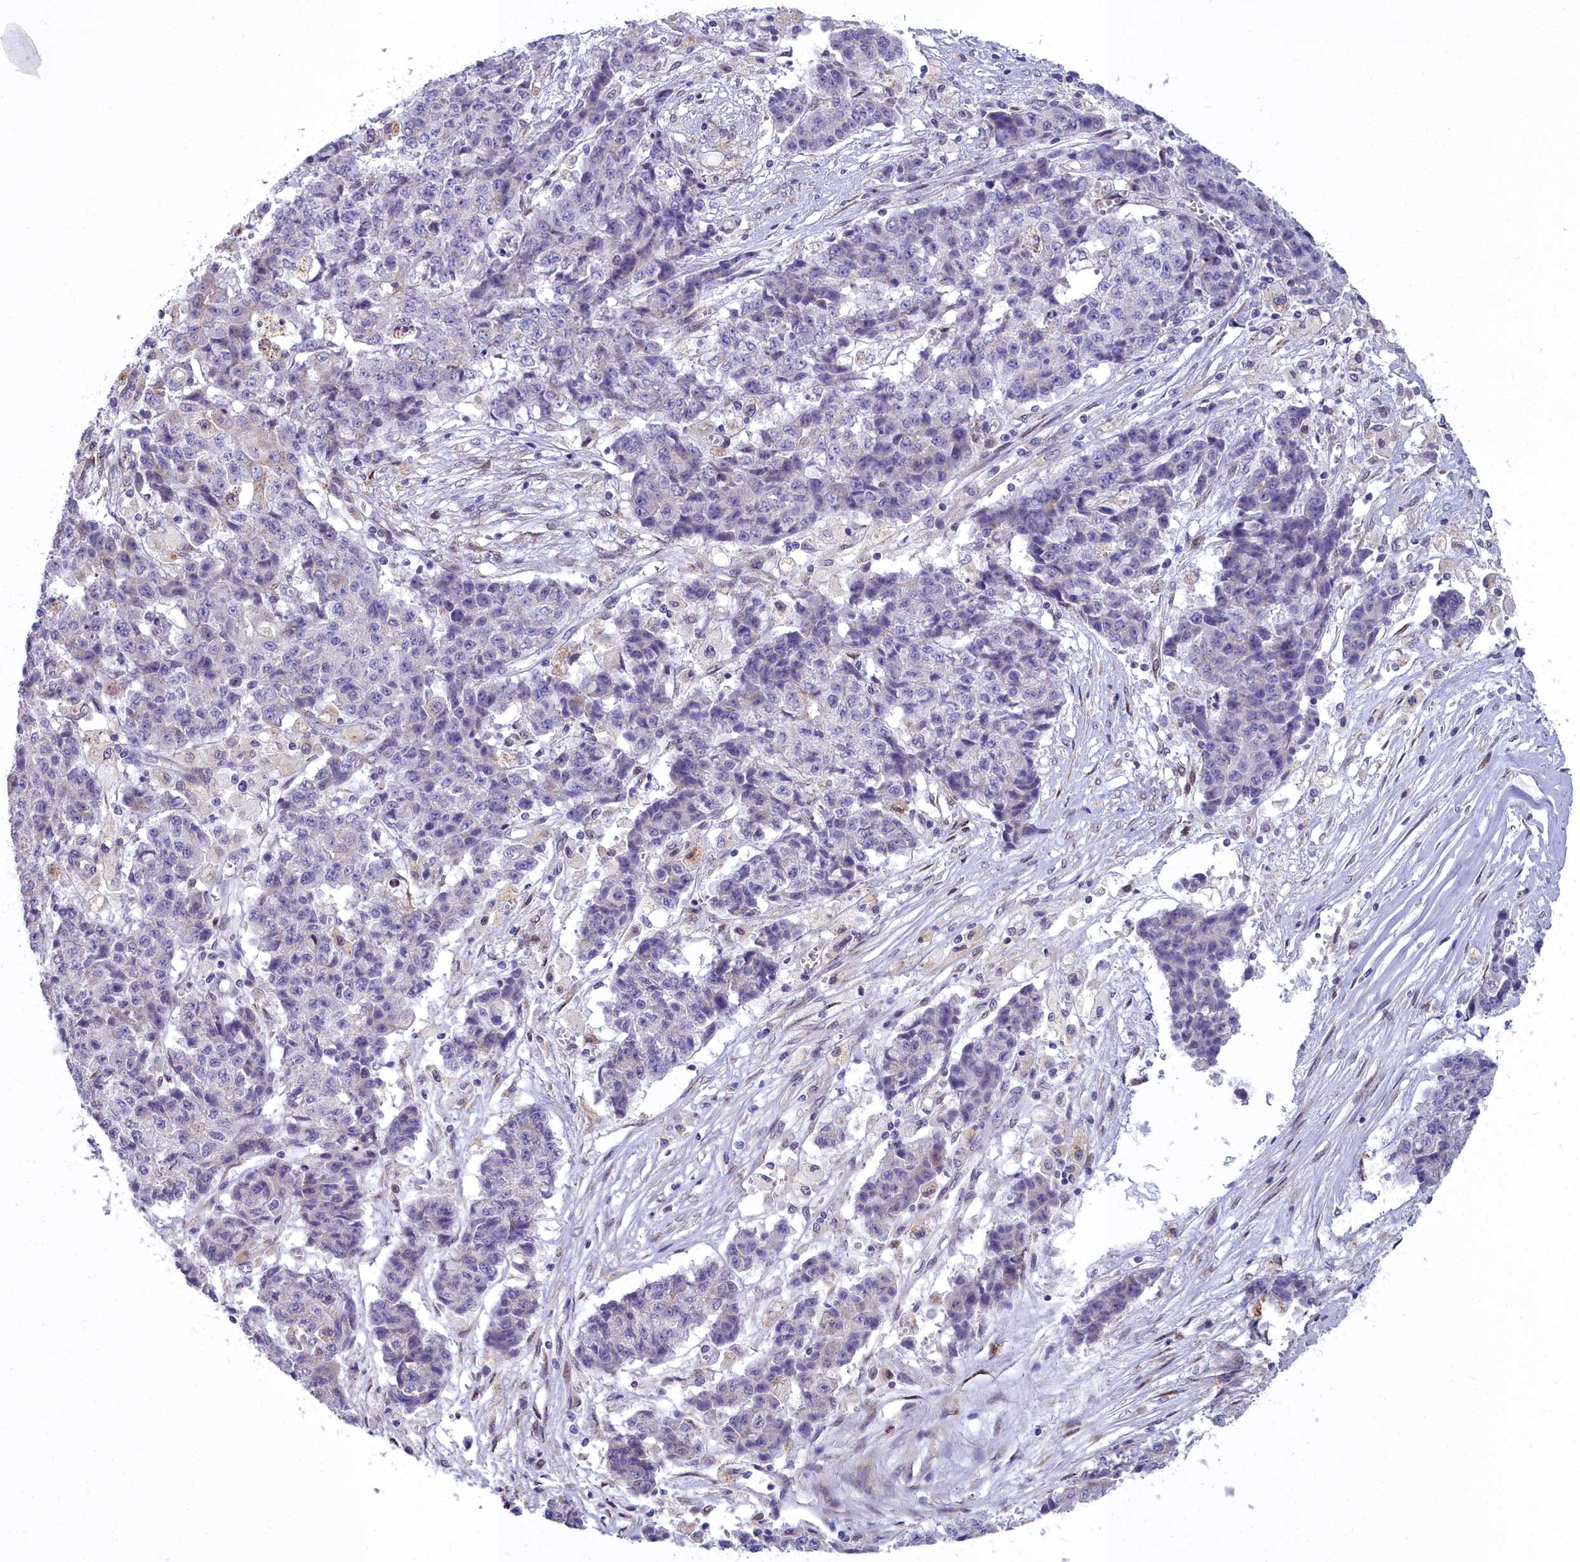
{"staining": {"intensity": "negative", "quantity": "none", "location": "none"}, "tissue": "ovarian cancer", "cell_type": "Tumor cells", "image_type": "cancer", "snomed": [{"axis": "morphology", "description": "Carcinoma, endometroid"}, {"axis": "topography", "description": "Ovary"}], "caption": "Ovarian cancer stained for a protein using immunohistochemistry (IHC) shows no expression tumor cells.", "gene": "WDPCP", "patient": {"sex": "female", "age": 42}}